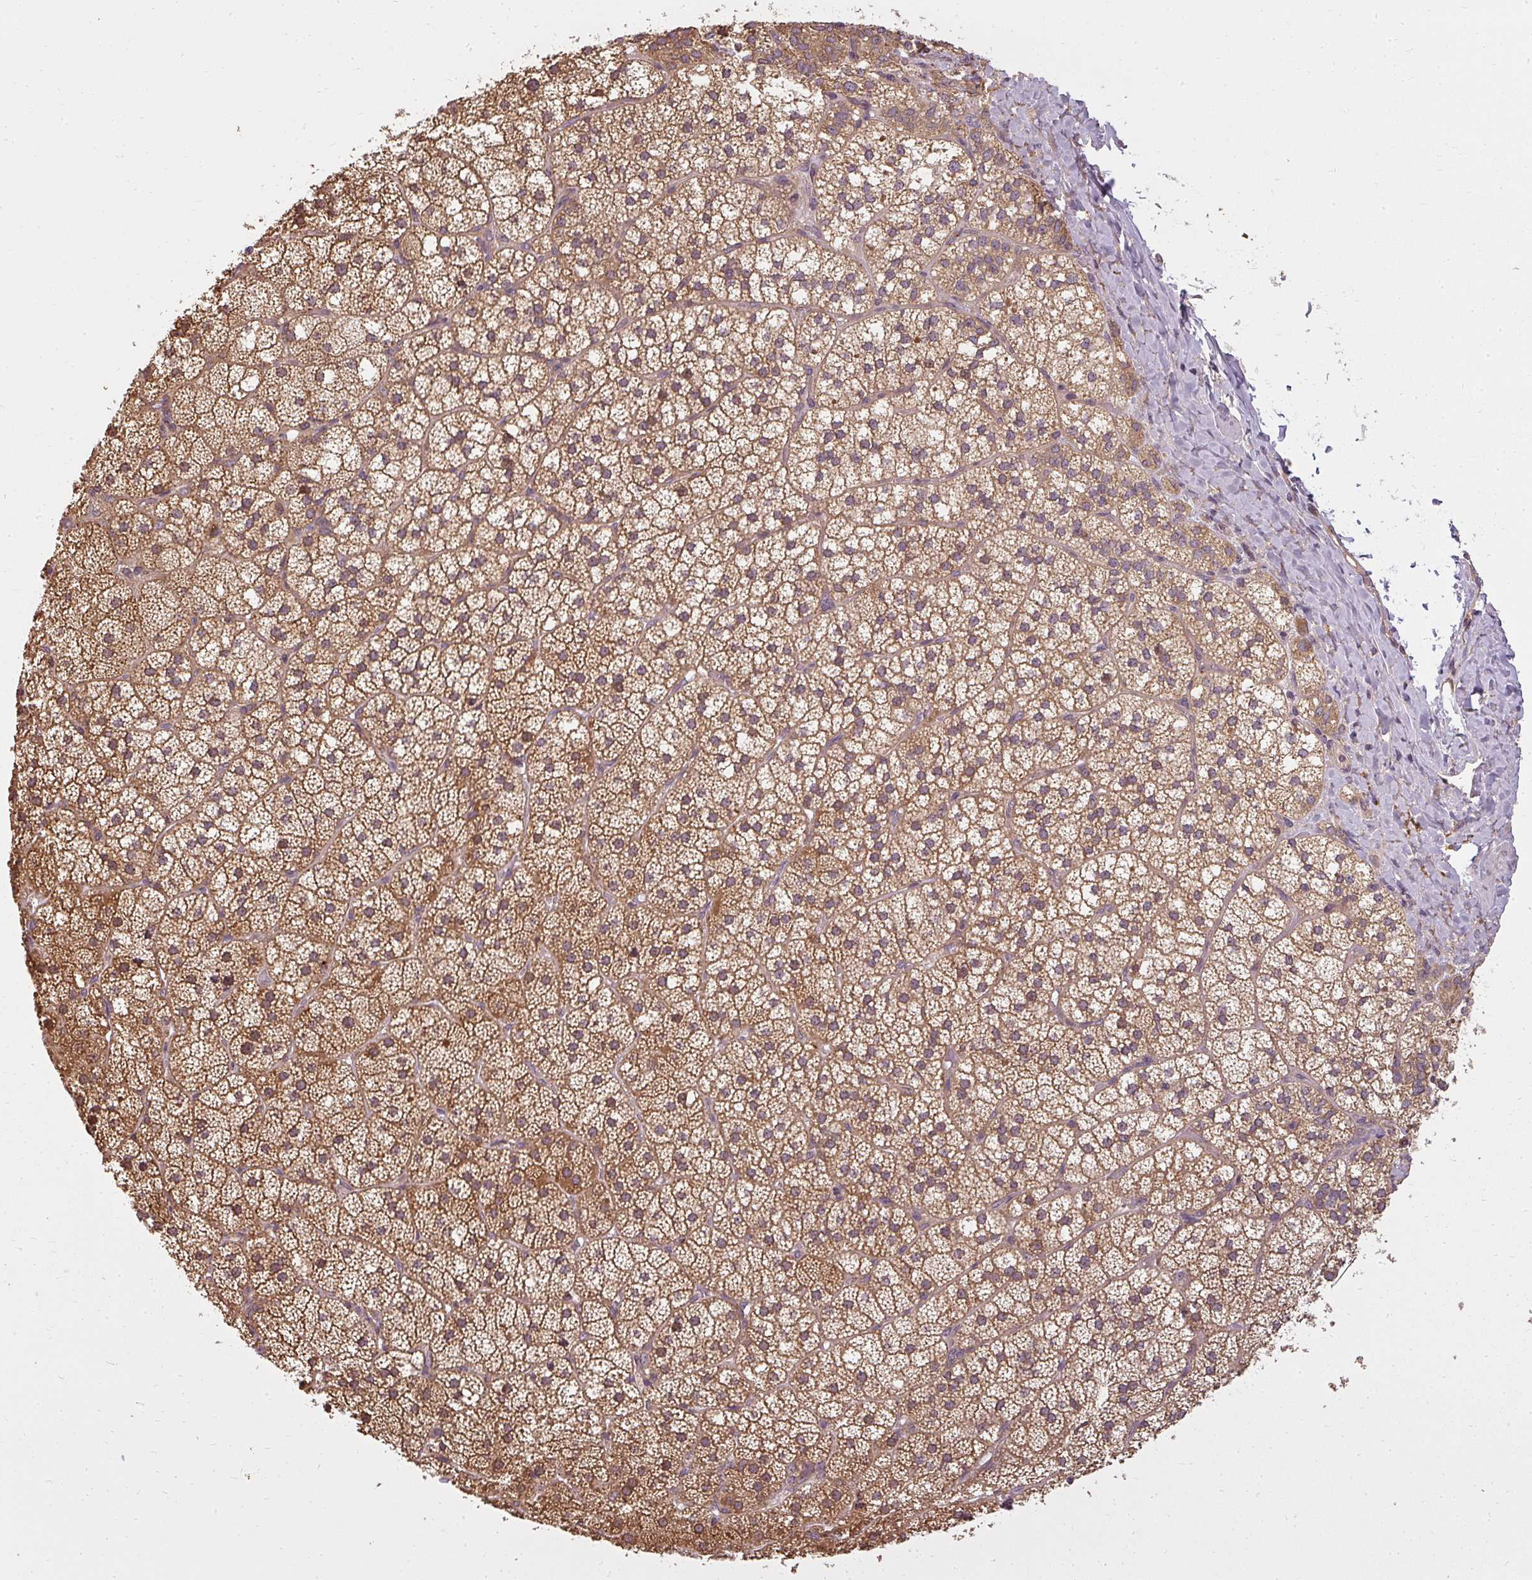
{"staining": {"intensity": "strong", "quantity": ">75%", "location": "cytoplasmic/membranous"}, "tissue": "adrenal gland", "cell_type": "Glandular cells", "image_type": "normal", "snomed": [{"axis": "morphology", "description": "Normal tissue, NOS"}, {"axis": "topography", "description": "Adrenal gland"}], "caption": "IHC image of normal adrenal gland: human adrenal gland stained using immunohistochemistry exhibits high levels of strong protein expression localized specifically in the cytoplasmic/membranous of glandular cells, appearing as a cytoplasmic/membranous brown color.", "gene": "RPL24", "patient": {"sex": "male", "age": 53}}